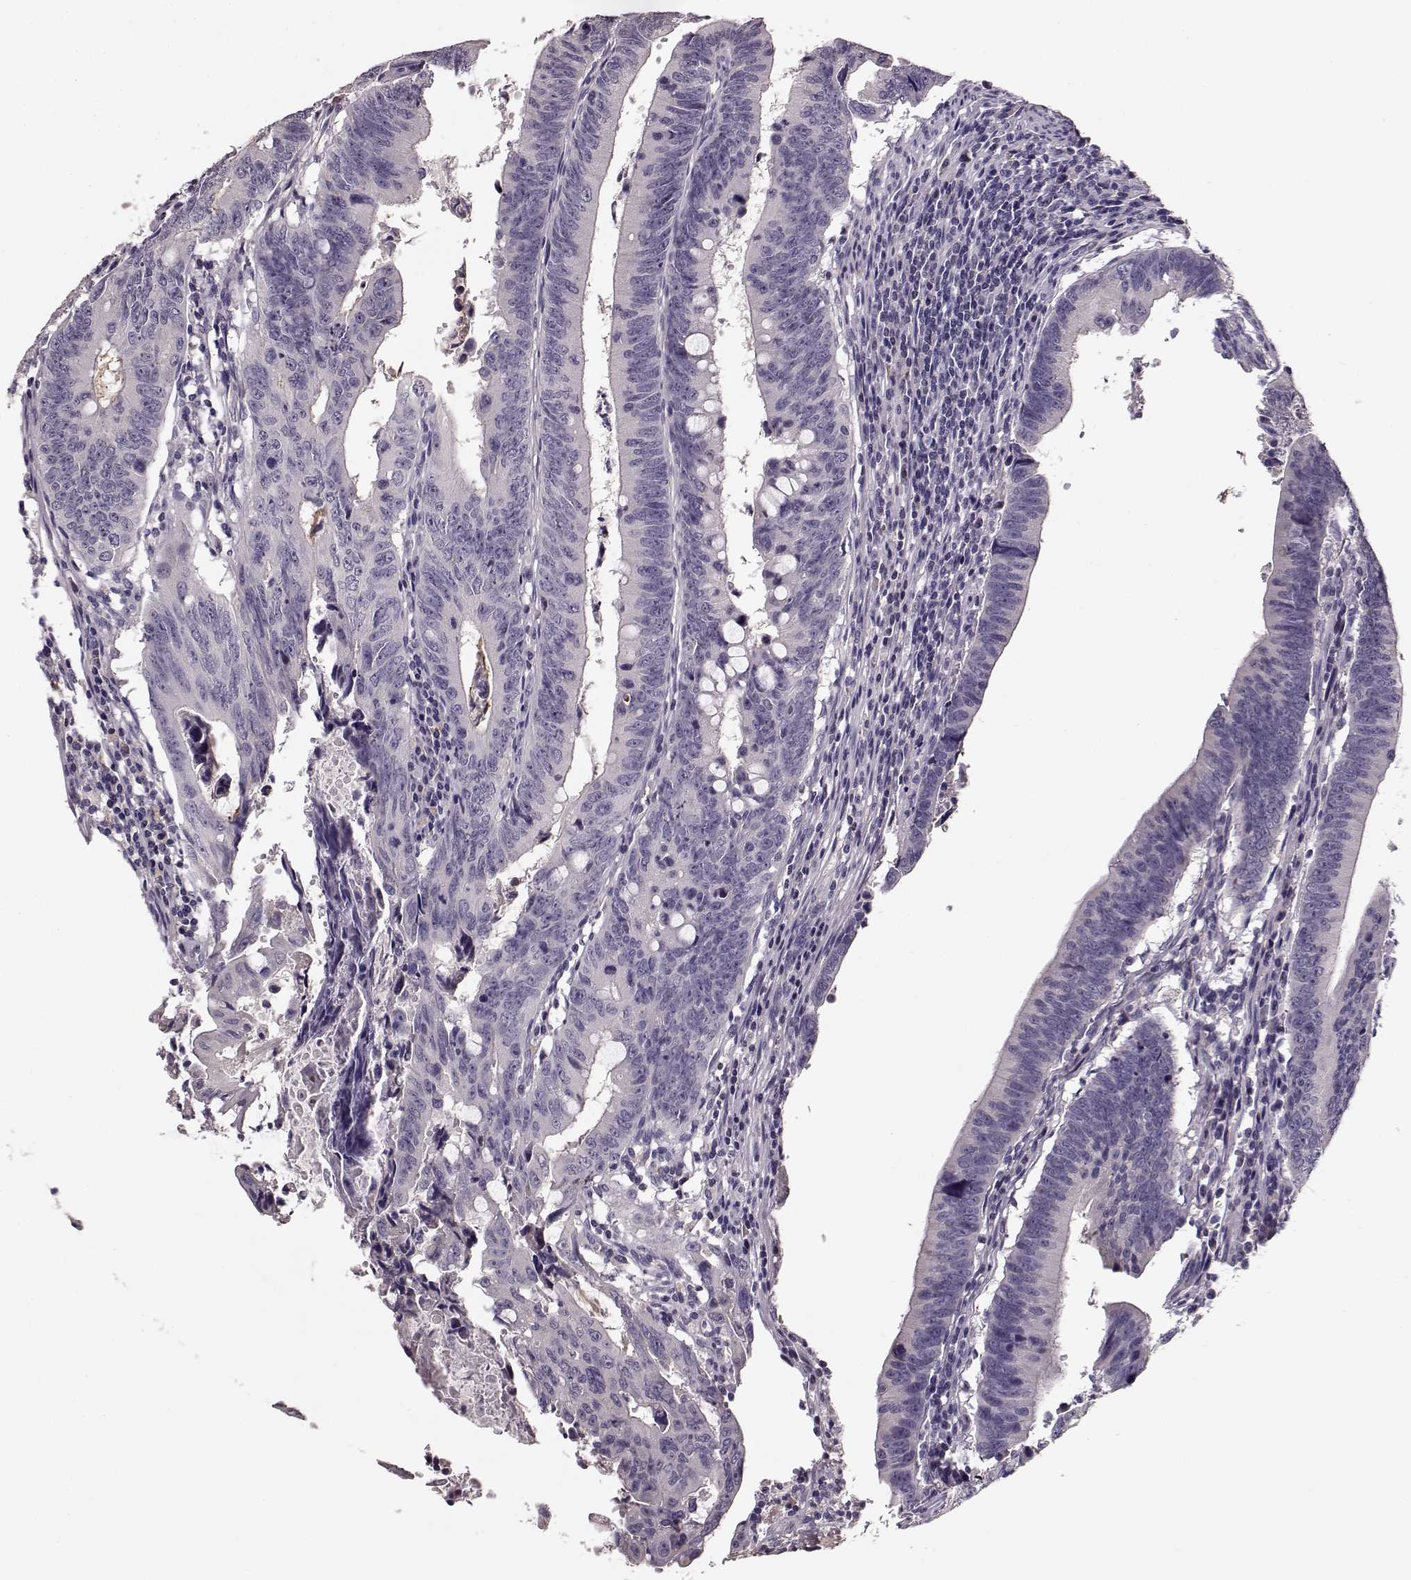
{"staining": {"intensity": "negative", "quantity": "none", "location": "none"}, "tissue": "colorectal cancer", "cell_type": "Tumor cells", "image_type": "cancer", "snomed": [{"axis": "morphology", "description": "Adenocarcinoma, NOS"}, {"axis": "topography", "description": "Colon"}], "caption": "The immunohistochemistry (IHC) image has no significant expression in tumor cells of colorectal adenocarcinoma tissue.", "gene": "YJEFN3", "patient": {"sex": "female", "age": 87}}